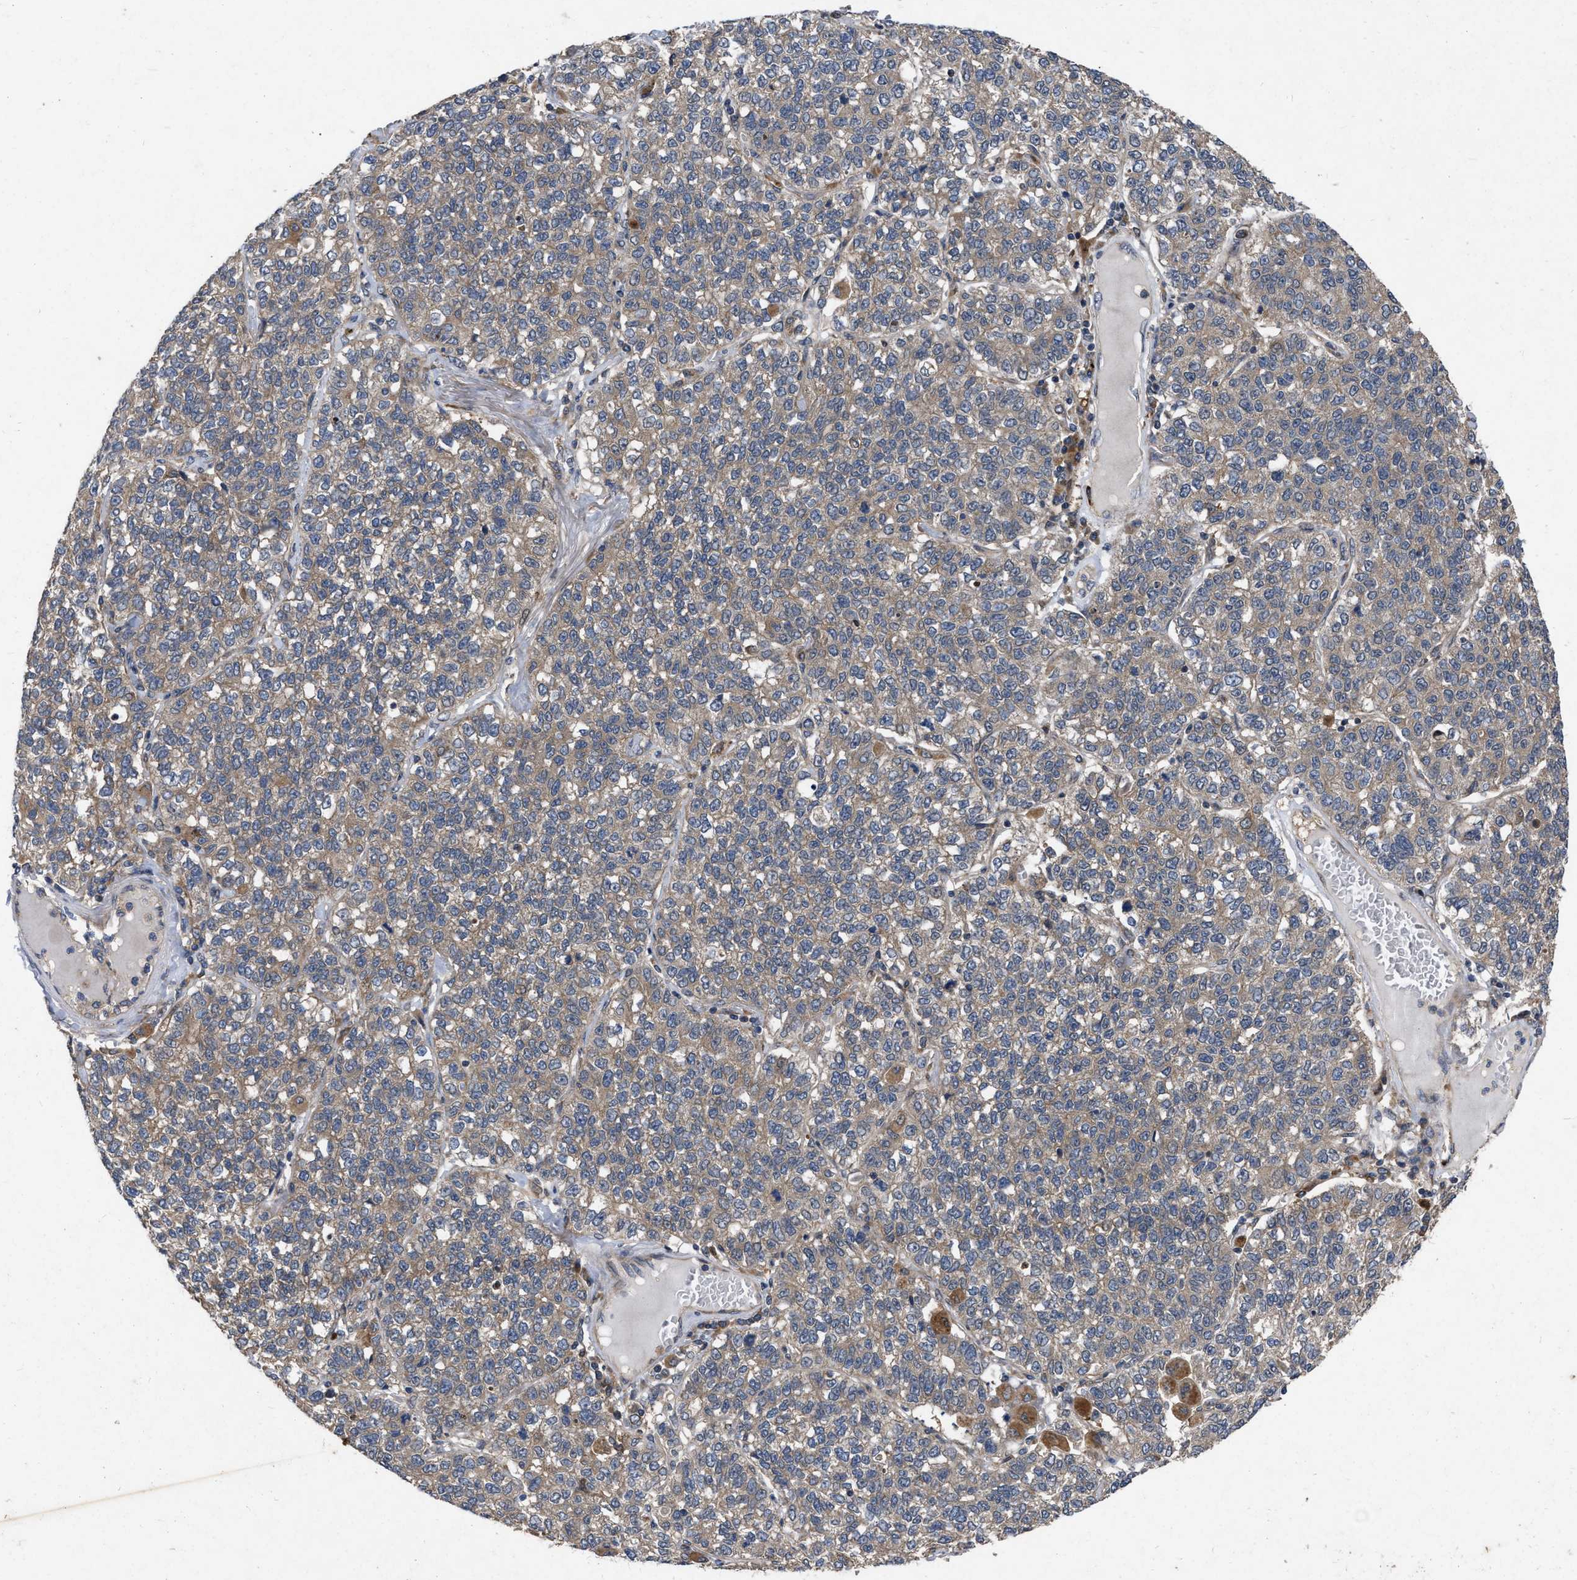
{"staining": {"intensity": "weak", "quantity": ">75%", "location": "cytoplasmic/membranous"}, "tissue": "lung cancer", "cell_type": "Tumor cells", "image_type": "cancer", "snomed": [{"axis": "morphology", "description": "Adenocarcinoma, NOS"}, {"axis": "topography", "description": "Lung"}], "caption": "Weak cytoplasmic/membranous protein positivity is appreciated in about >75% of tumor cells in lung adenocarcinoma.", "gene": "CDKN2C", "patient": {"sex": "male", "age": 49}}